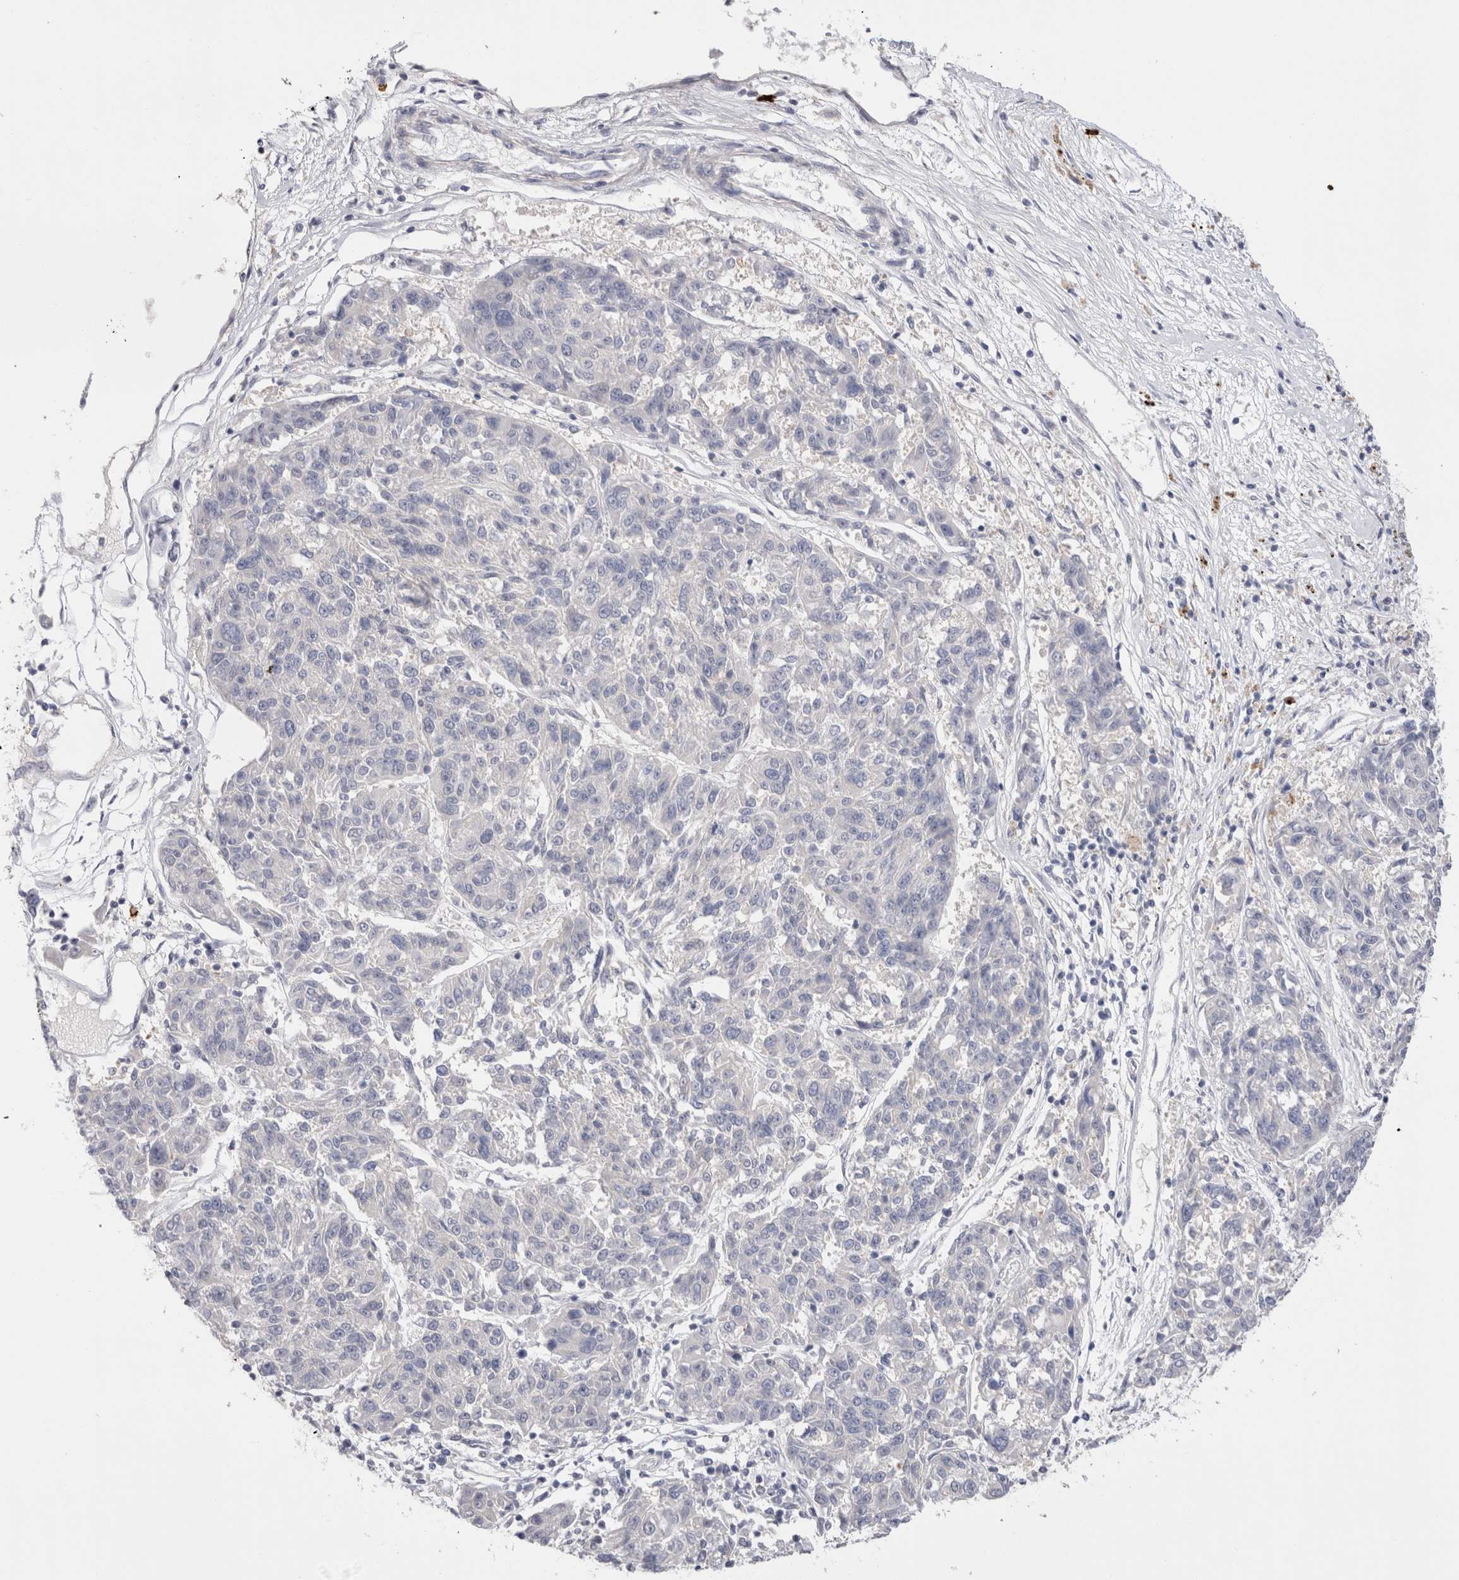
{"staining": {"intensity": "negative", "quantity": "none", "location": "none"}, "tissue": "melanoma", "cell_type": "Tumor cells", "image_type": "cancer", "snomed": [{"axis": "morphology", "description": "Malignant melanoma, NOS"}, {"axis": "topography", "description": "Skin"}], "caption": "An IHC histopathology image of melanoma is shown. There is no staining in tumor cells of melanoma.", "gene": "SPINK2", "patient": {"sex": "male", "age": 53}}